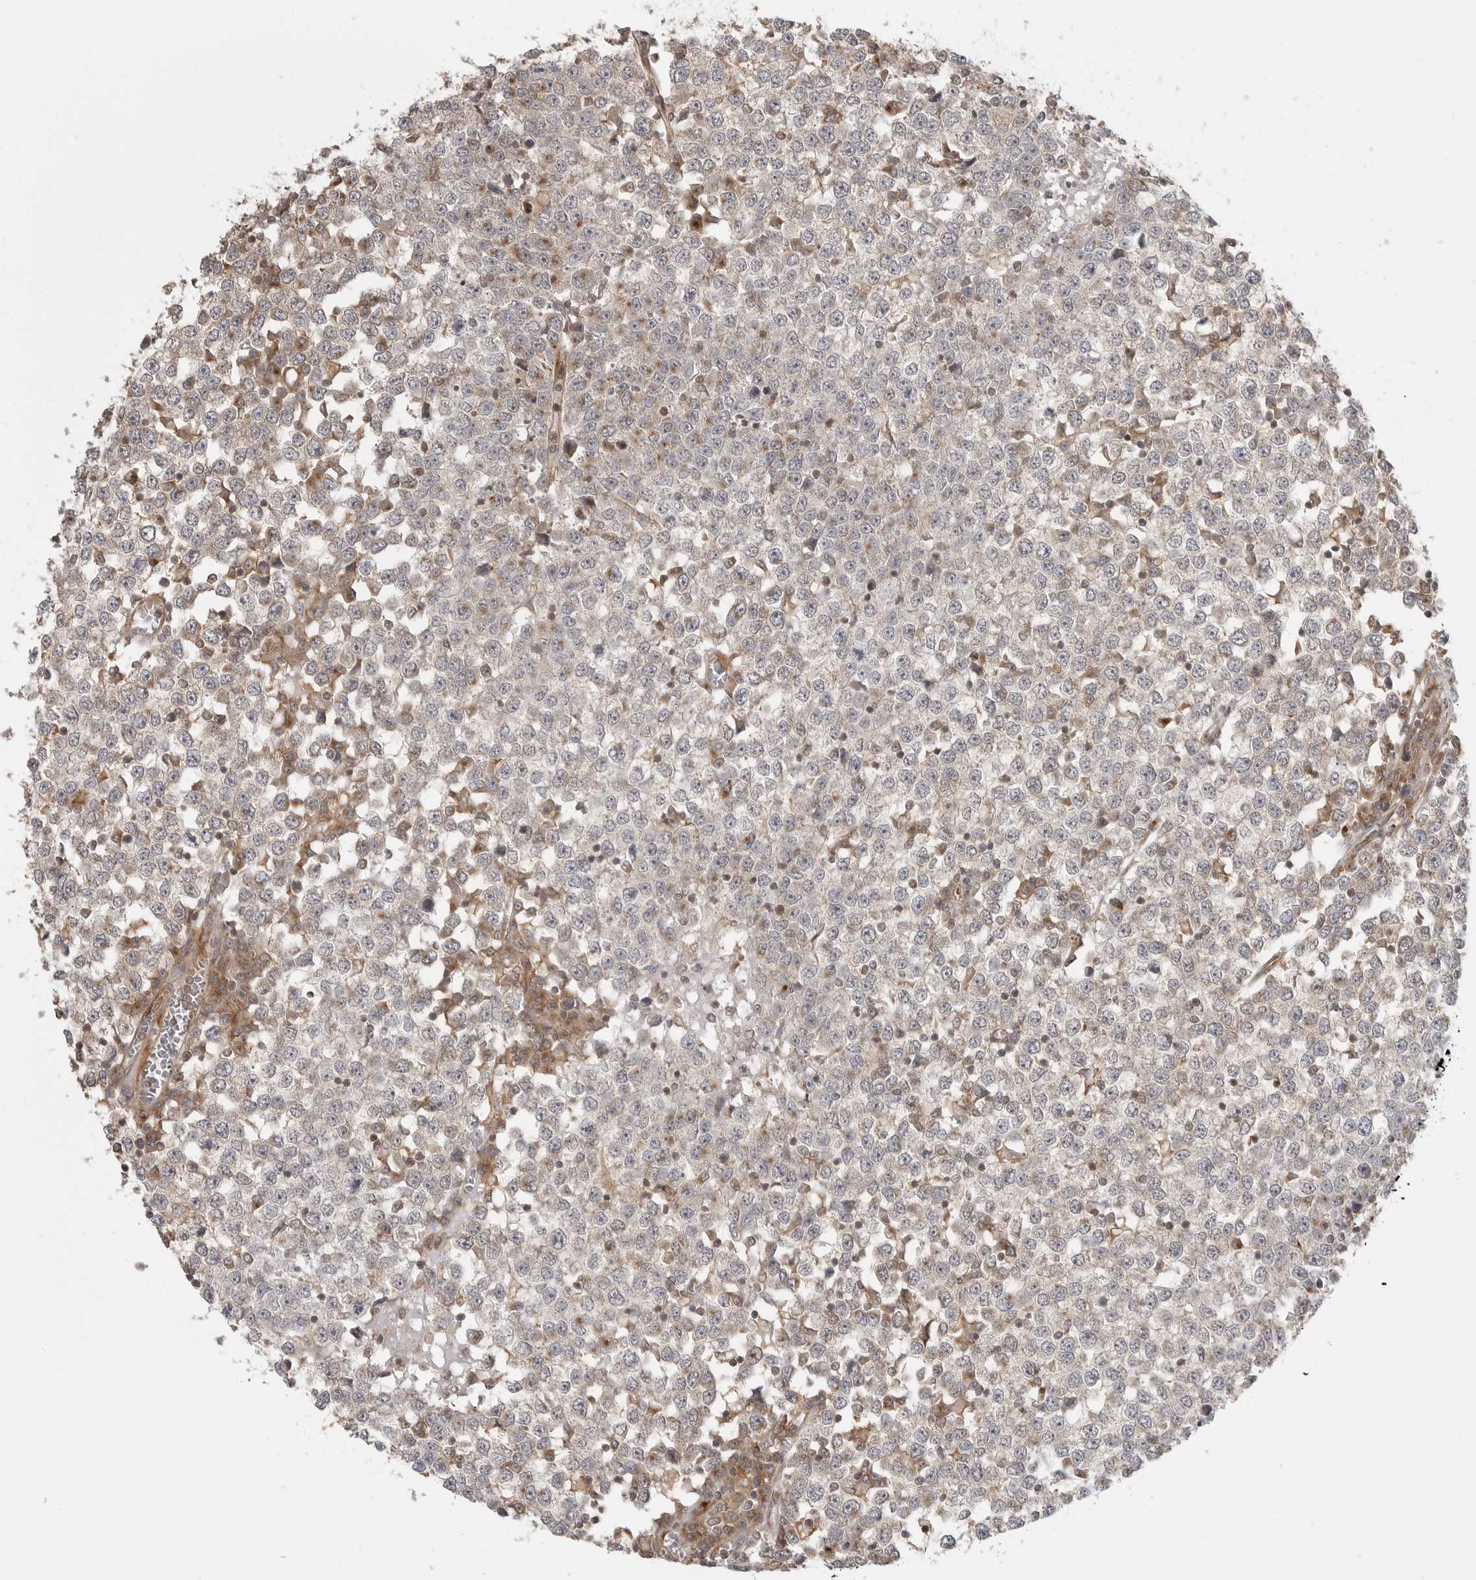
{"staining": {"intensity": "negative", "quantity": "none", "location": "none"}, "tissue": "testis cancer", "cell_type": "Tumor cells", "image_type": "cancer", "snomed": [{"axis": "morphology", "description": "Seminoma, NOS"}, {"axis": "topography", "description": "Testis"}], "caption": "Human testis cancer stained for a protein using IHC reveals no positivity in tumor cells.", "gene": "FAT3", "patient": {"sex": "male", "age": 65}}